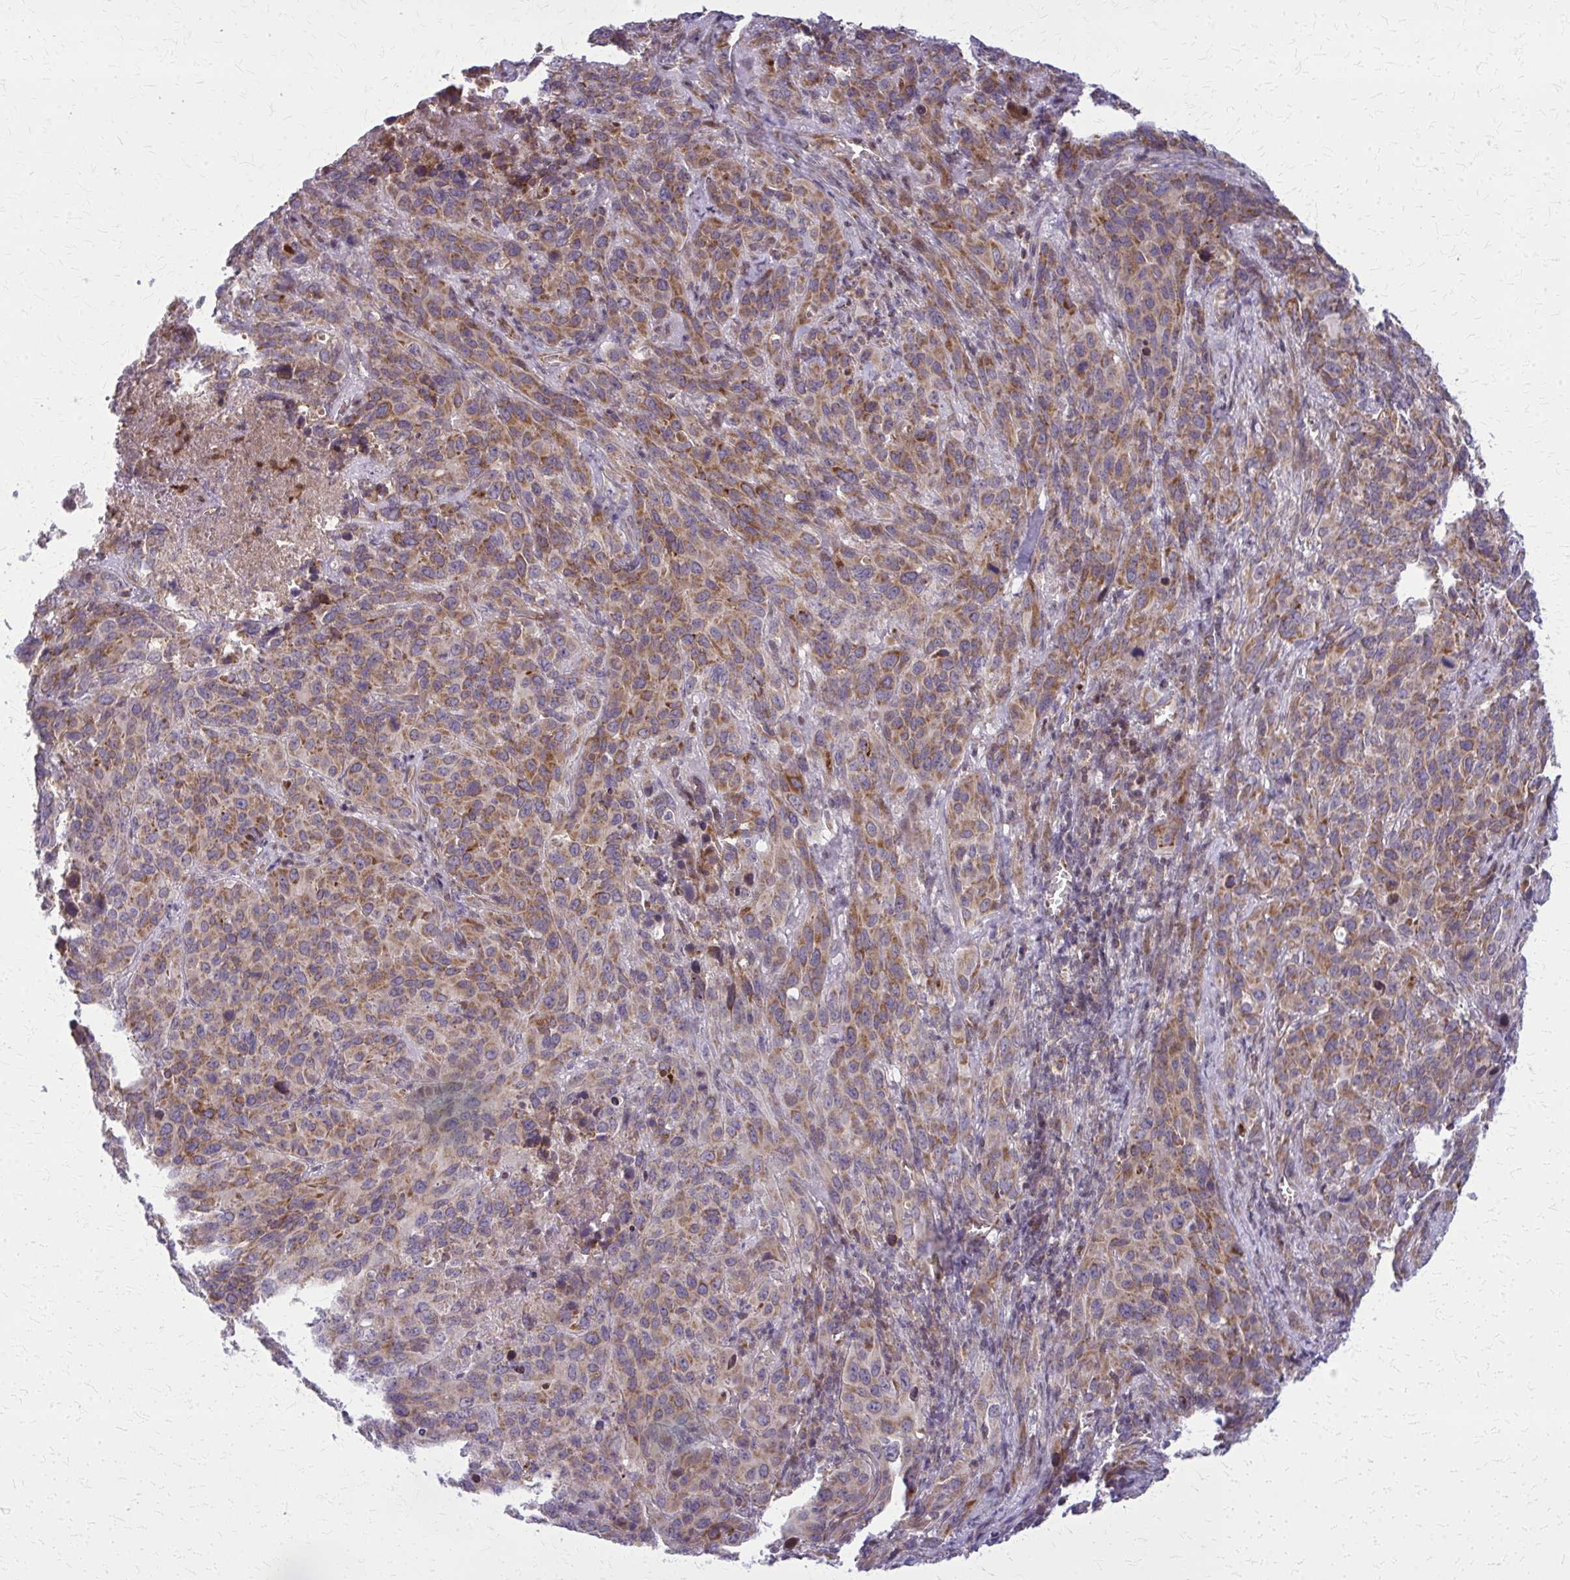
{"staining": {"intensity": "moderate", "quantity": ">75%", "location": "cytoplasmic/membranous"}, "tissue": "cervical cancer", "cell_type": "Tumor cells", "image_type": "cancer", "snomed": [{"axis": "morphology", "description": "Squamous cell carcinoma, NOS"}, {"axis": "topography", "description": "Cervix"}], "caption": "Moderate cytoplasmic/membranous protein staining is seen in about >75% of tumor cells in squamous cell carcinoma (cervical).", "gene": "MCCC1", "patient": {"sex": "female", "age": 51}}